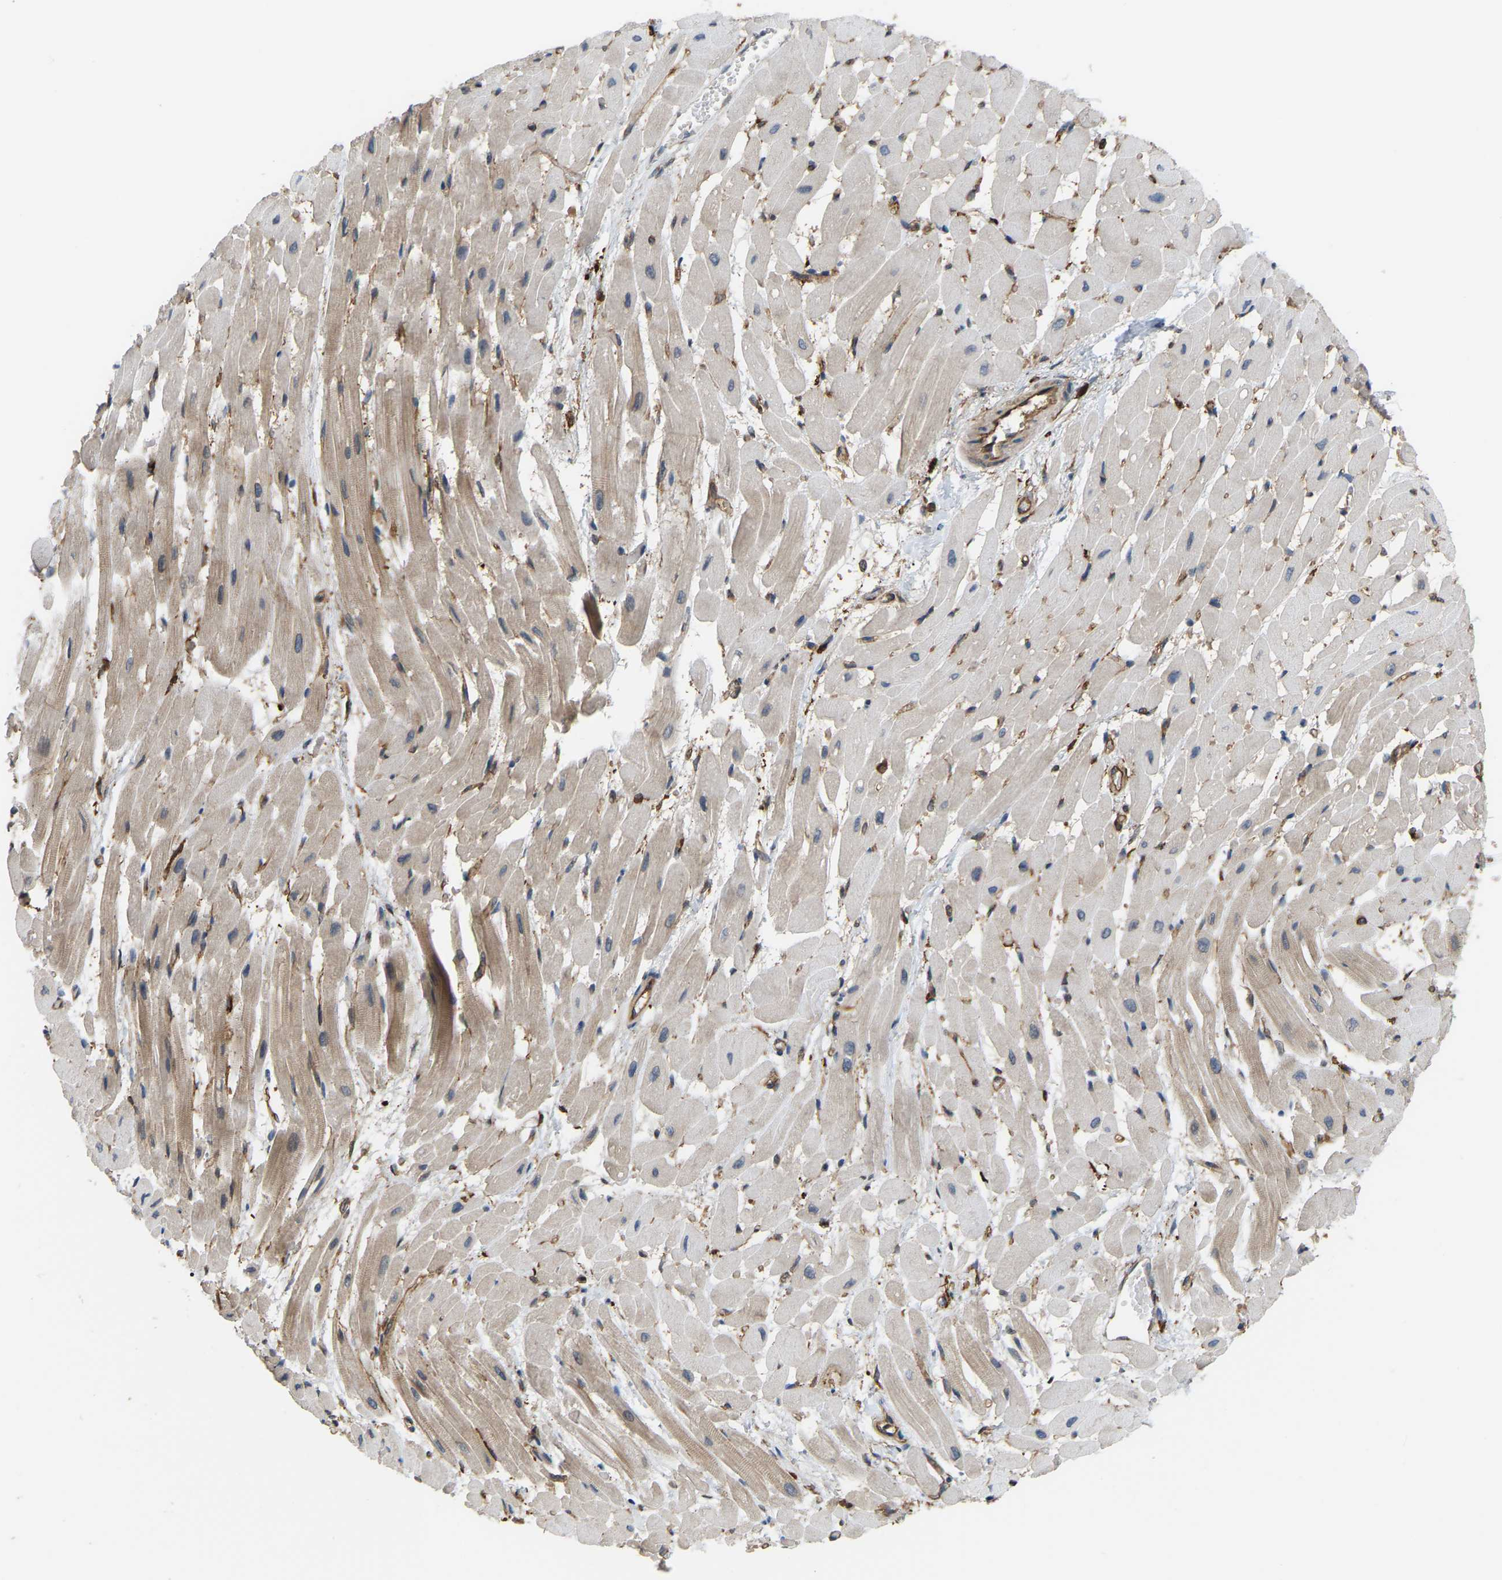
{"staining": {"intensity": "moderate", "quantity": "<25%", "location": "cytoplasmic/membranous"}, "tissue": "heart muscle", "cell_type": "Cardiomyocytes", "image_type": "normal", "snomed": [{"axis": "morphology", "description": "Normal tissue, NOS"}, {"axis": "topography", "description": "Heart"}], "caption": "Immunohistochemical staining of benign human heart muscle shows low levels of moderate cytoplasmic/membranous positivity in about <25% of cardiomyocytes.", "gene": "PICALM", "patient": {"sex": "male", "age": 45}}